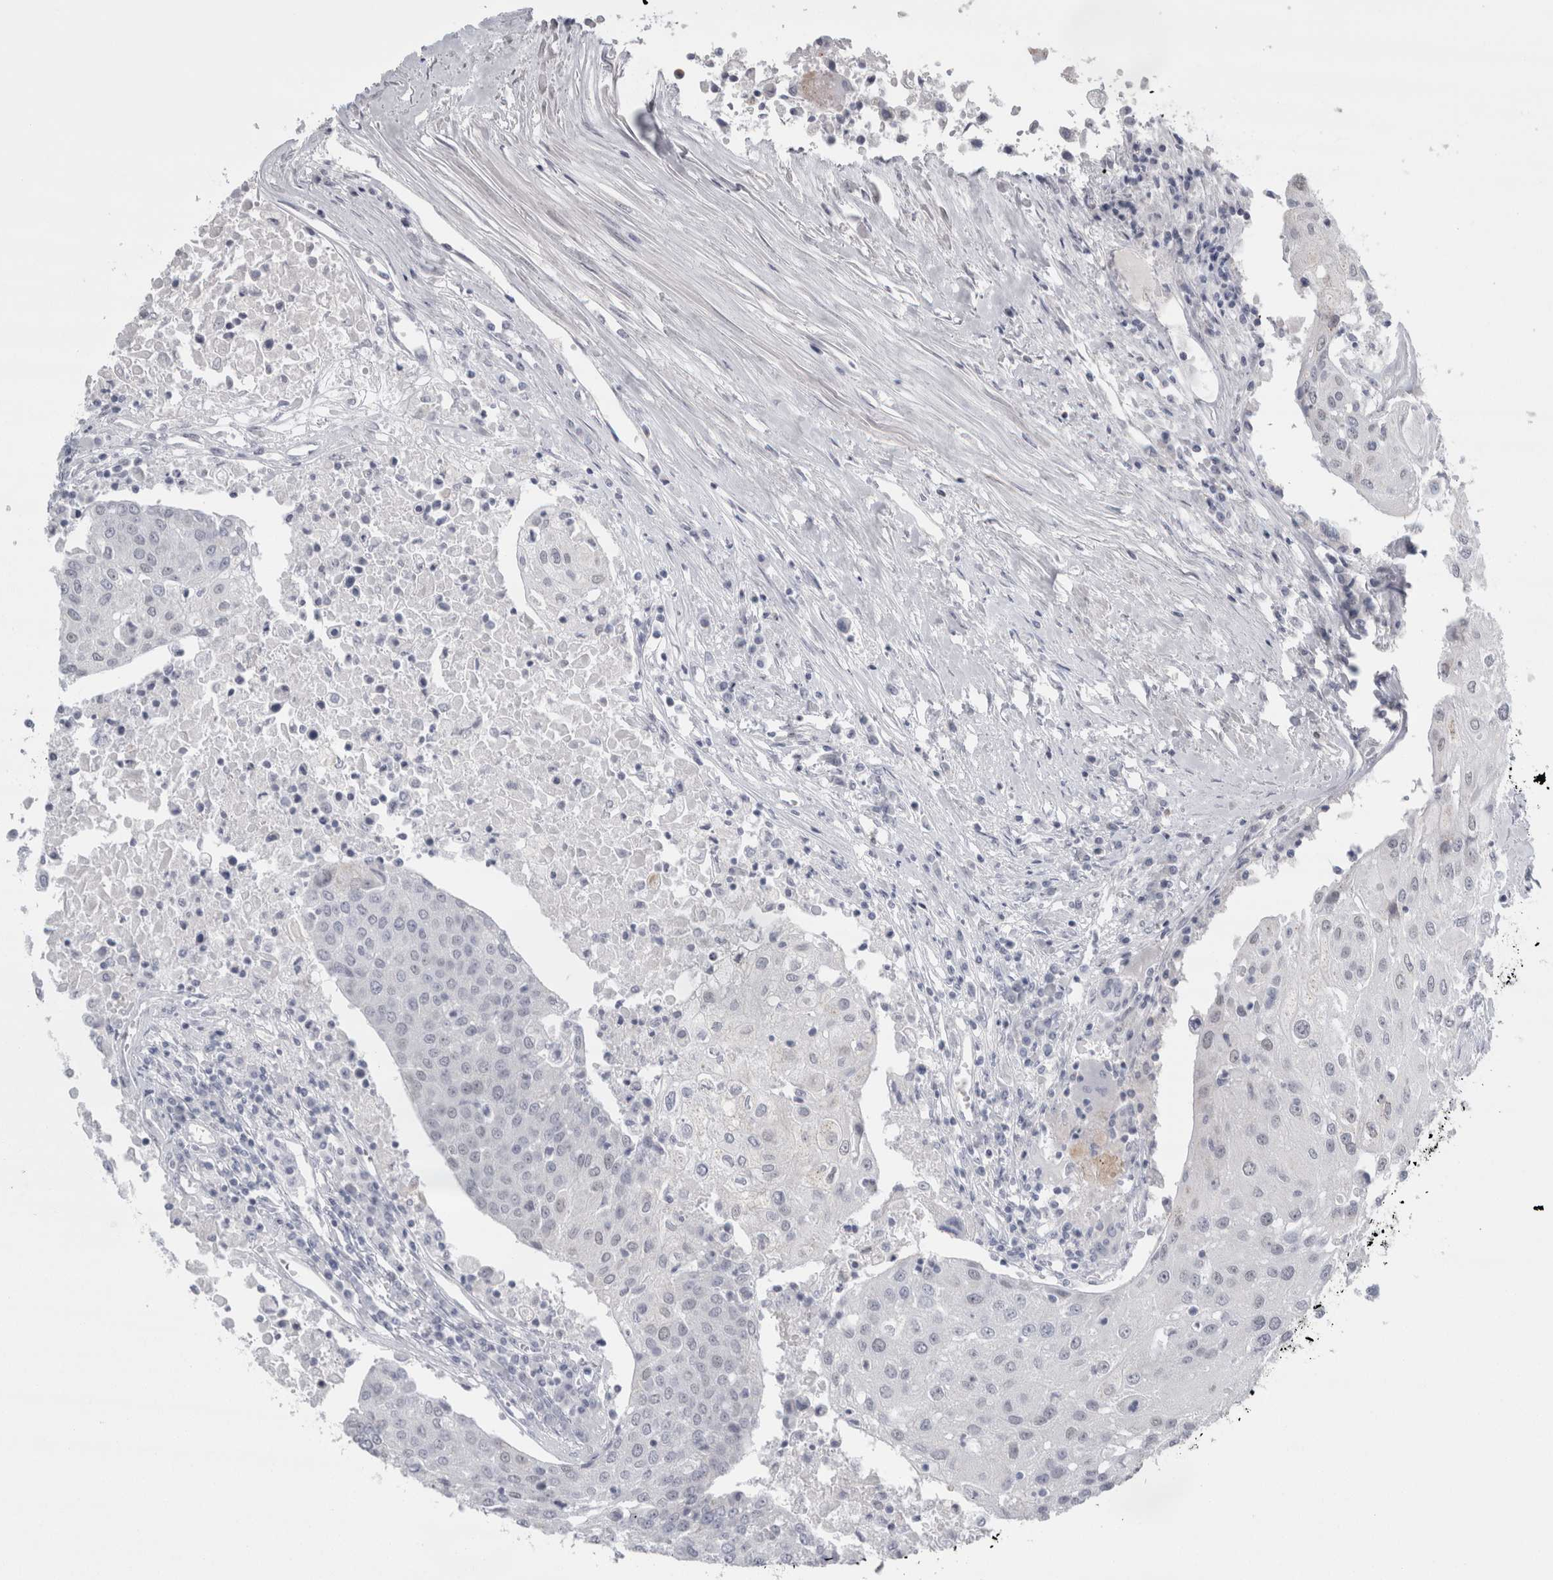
{"staining": {"intensity": "negative", "quantity": "none", "location": "none"}, "tissue": "urothelial cancer", "cell_type": "Tumor cells", "image_type": "cancer", "snomed": [{"axis": "morphology", "description": "Urothelial carcinoma, High grade"}, {"axis": "topography", "description": "Urinary bladder"}], "caption": "Immunohistochemistry of urothelial cancer exhibits no expression in tumor cells.", "gene": "PLIN1", "patient": {"sex": "female", "age": 85}}